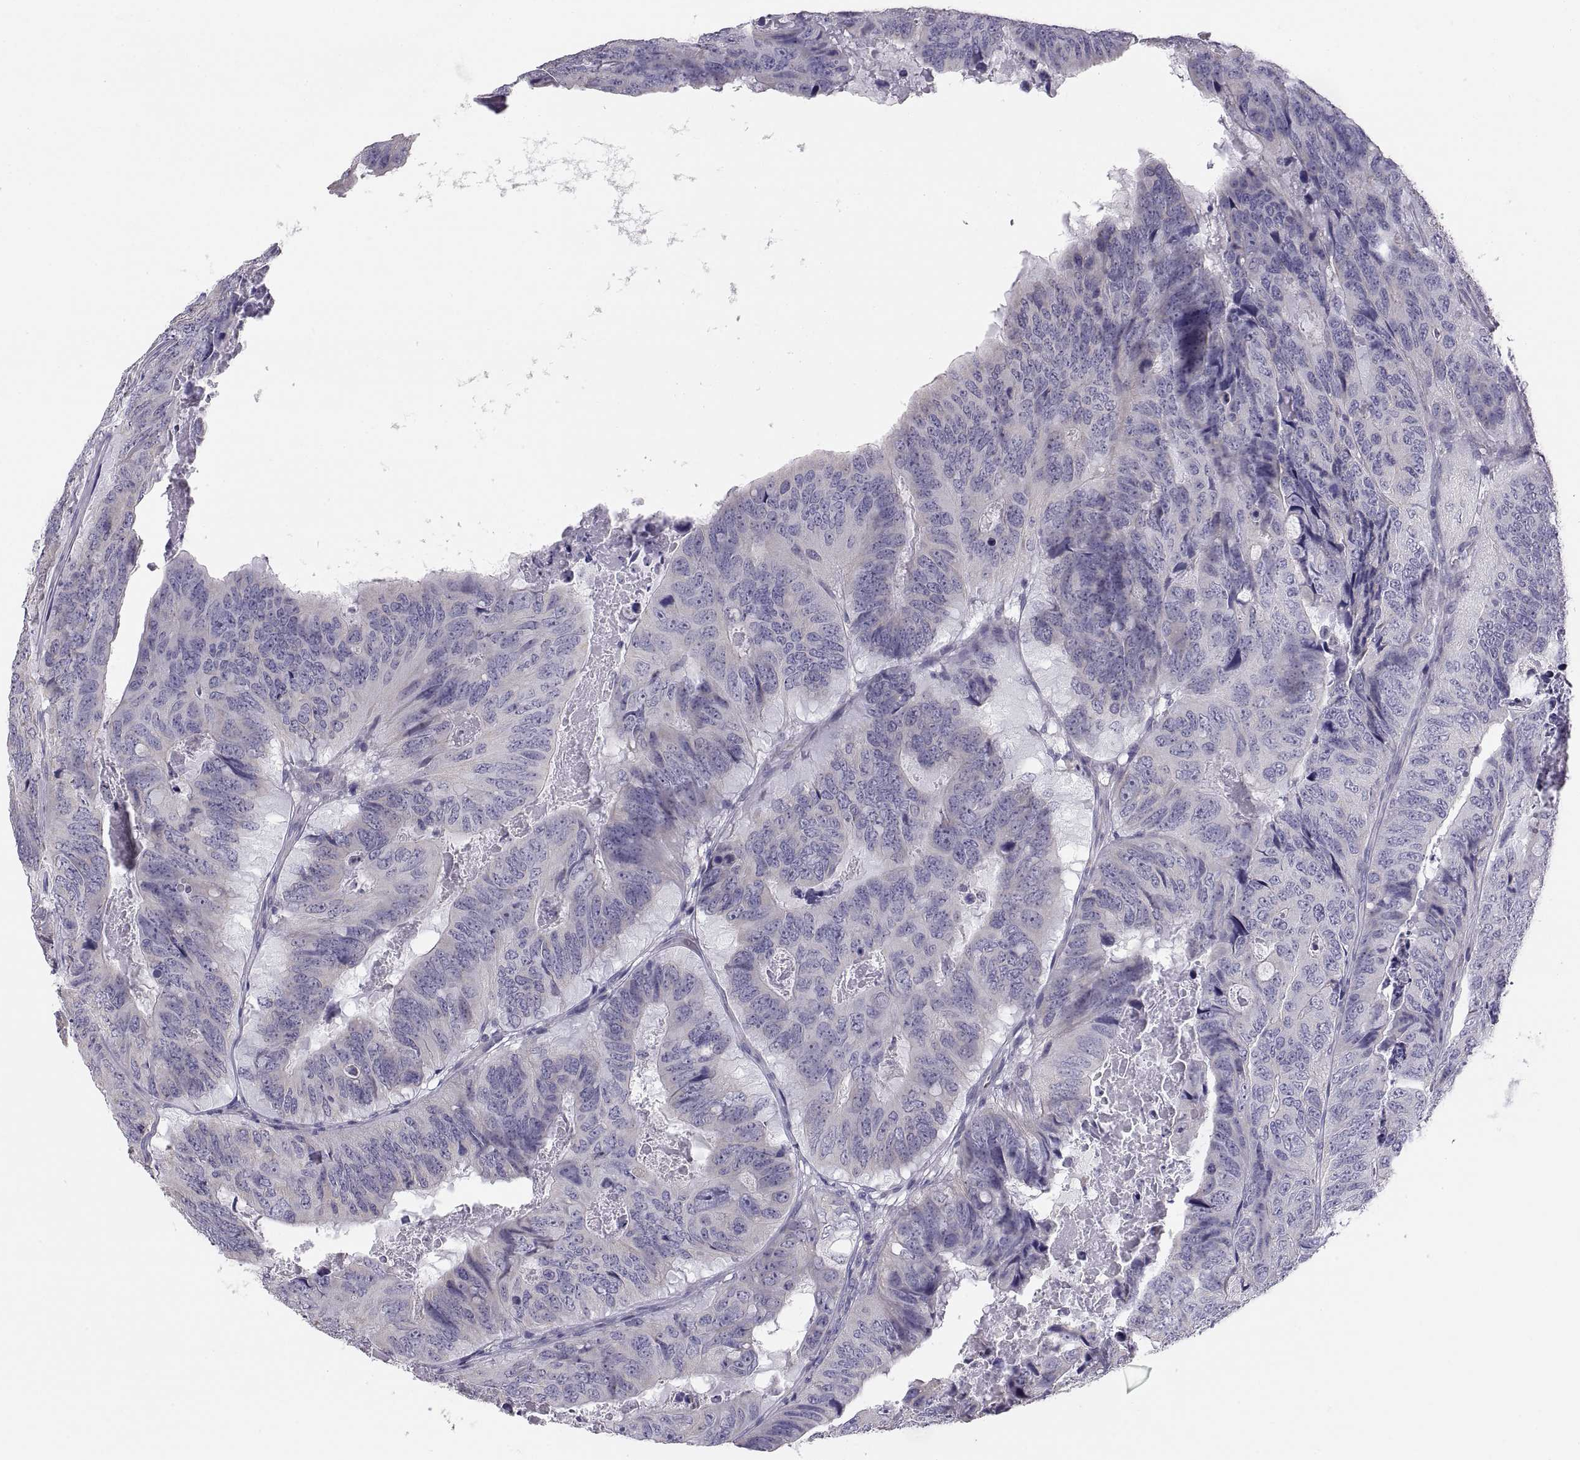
{"staining": {"intensity": "negative", "quantity": "none", "location": "none"}, "tissue": "colorectal cancer", "cell_type": "Tumor cells", "image_type": "cancer", "snomed": [{"axis": "morphology", "description": "Adenocarcinoma, NOS"}, {"axis": "topography", "description": "Colon"}], "caption": "Tumor cells show no significant staining in adenocarcinoma (colorectal).", "gene": "TNNC1", "patient": {"sex": "male", "age": 79}}